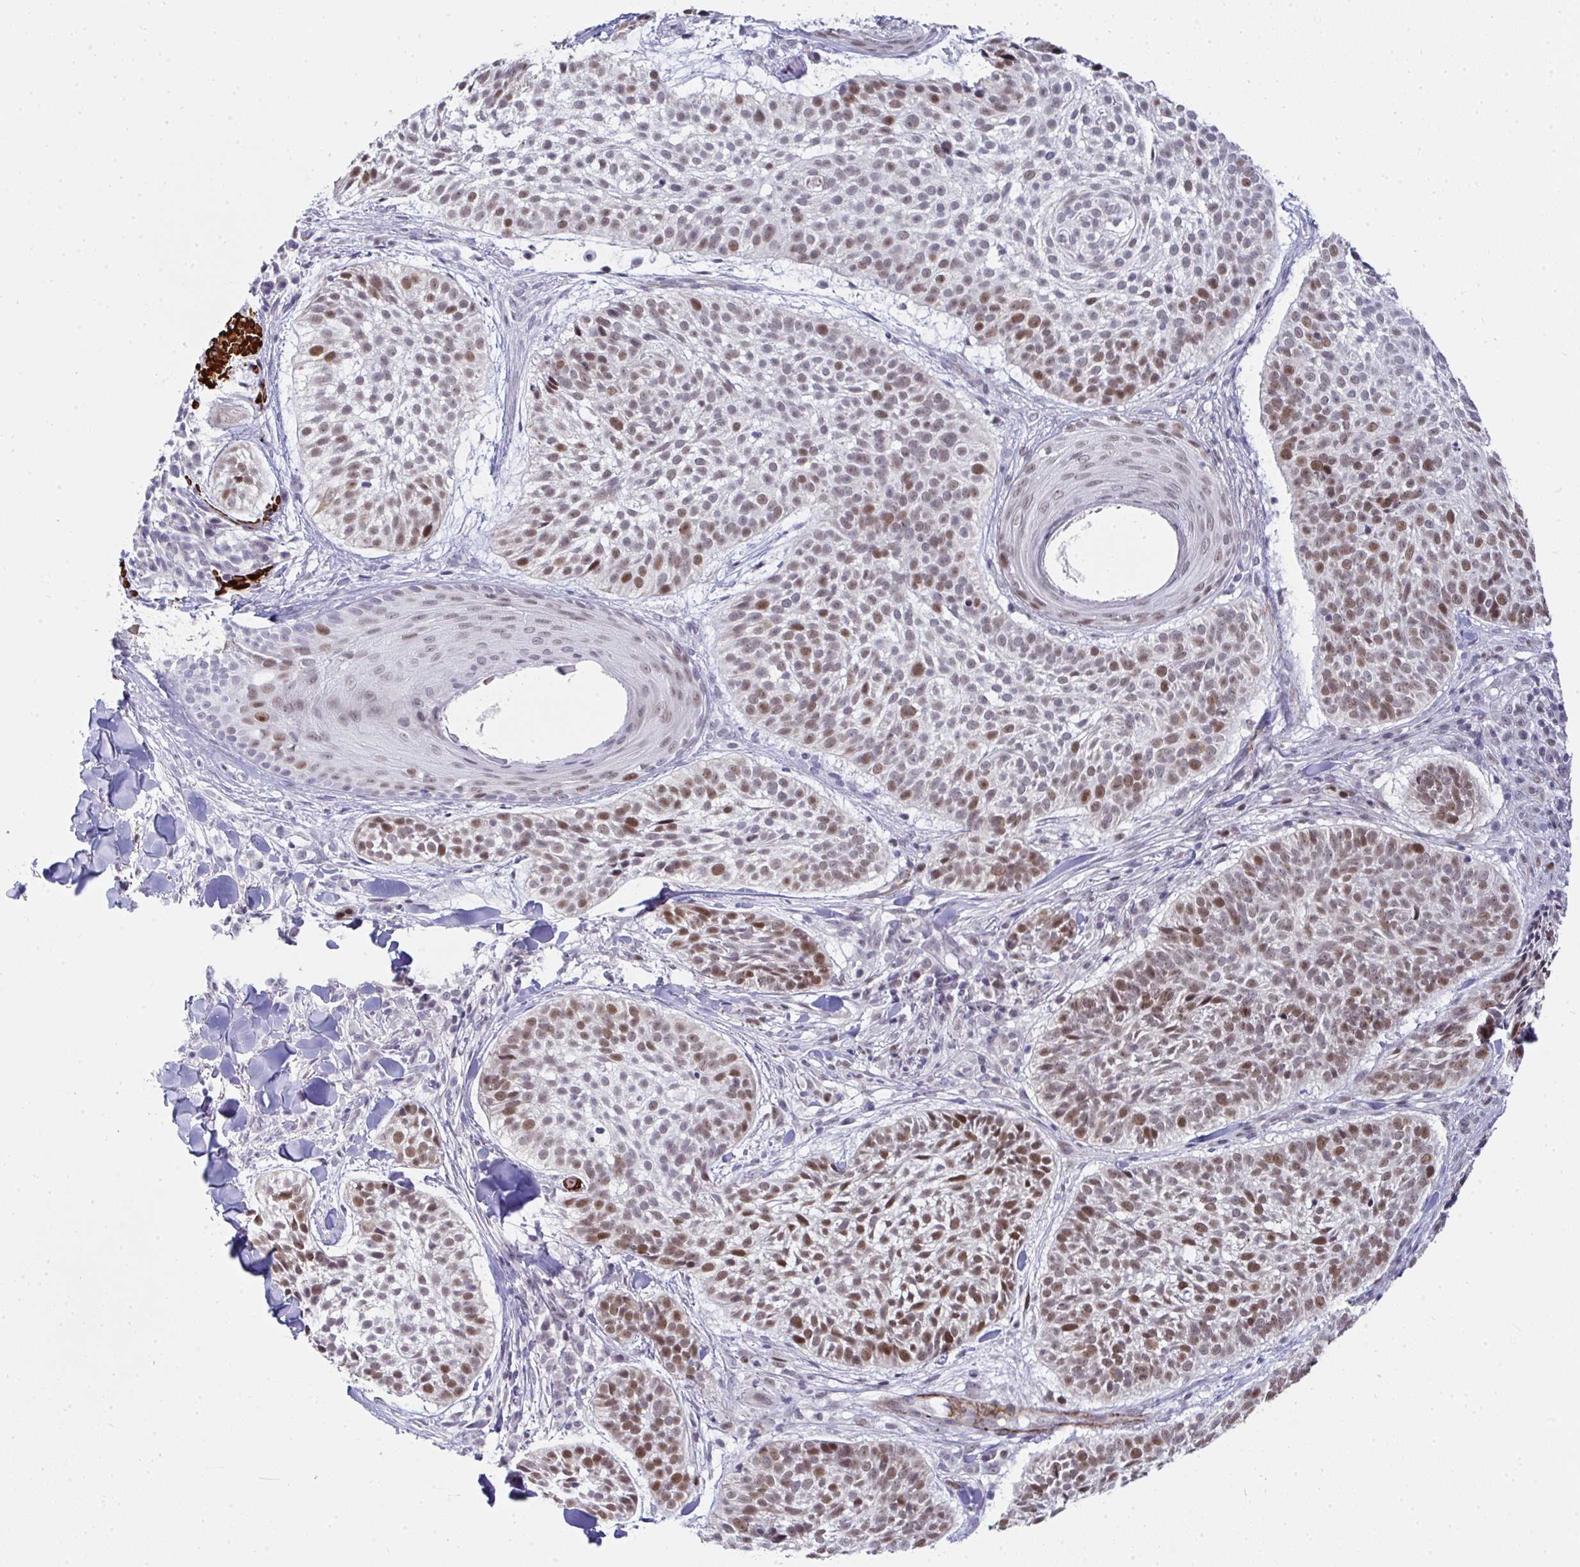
{"staining": {"intensity": "moderate", "quantity": "25%-75%", "location": "nuclear"}, "tissue": "skin cancer", "cell_type": "Tumor cells", "image_type": "cancer", "snomed": [{"axis": "morphology", "description": "Basal cell carcinoma"}, {"axis": "topography", "description": "Skin"}, {"axis": "topography", "description": "Skin of scalp"}], "caption": "Moderate nuclear protein positivity is seen in approximately 25%-75% of tumor cells in skin cancer (basal cell carcinoma).", "gene": "GINS2", "patient": {"sex": "female", "age": 45}}